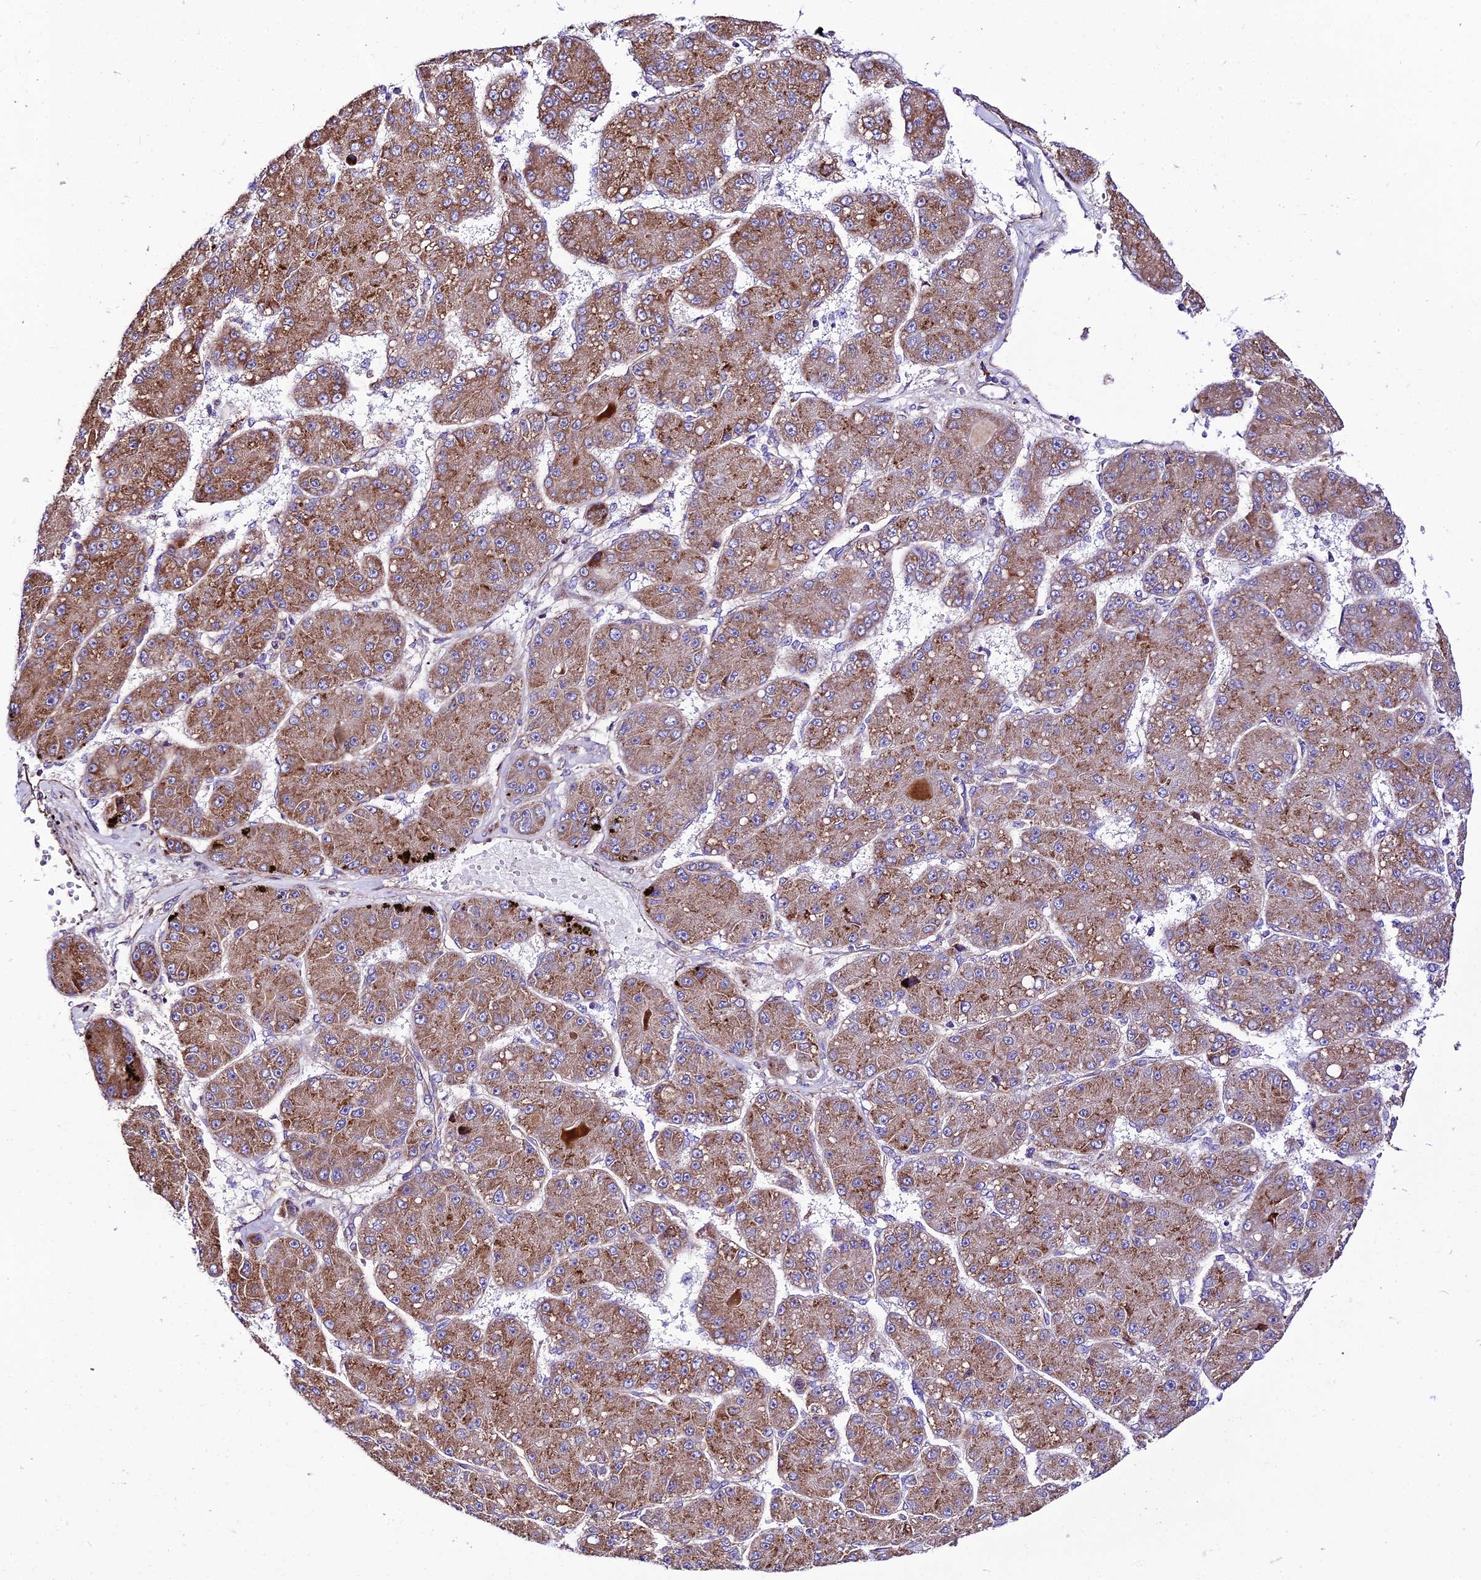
{"staining": {"intensity": "moderate", "quantity": ">75%", "location": "cytoplasmic/membranous"}, "tissue": "liver cancer", "cell_type": "Tumor cells", "image_type": "cancer", "snomed": [{"axis": "morphology", "description": "Carcinoma, Hepatocellular, NOS"}, {"axis": "topography", "description": "Liver"}], "caption": "Liver cancer stained with DAB (3,3'-diaminobenzidine) immunohistochemistry exhibits medium levels of moderate cytoplasmic/membranous staining in about >75% of tumor cells. The staining is performed using DAB (3,3'-diaminobenzidine) brown chromogen to label protein expression. The nuclei are counter-stained blue using hematoxylin.", "gene": "VPS13C", "patient": {"sex": "male", "age": 67}}